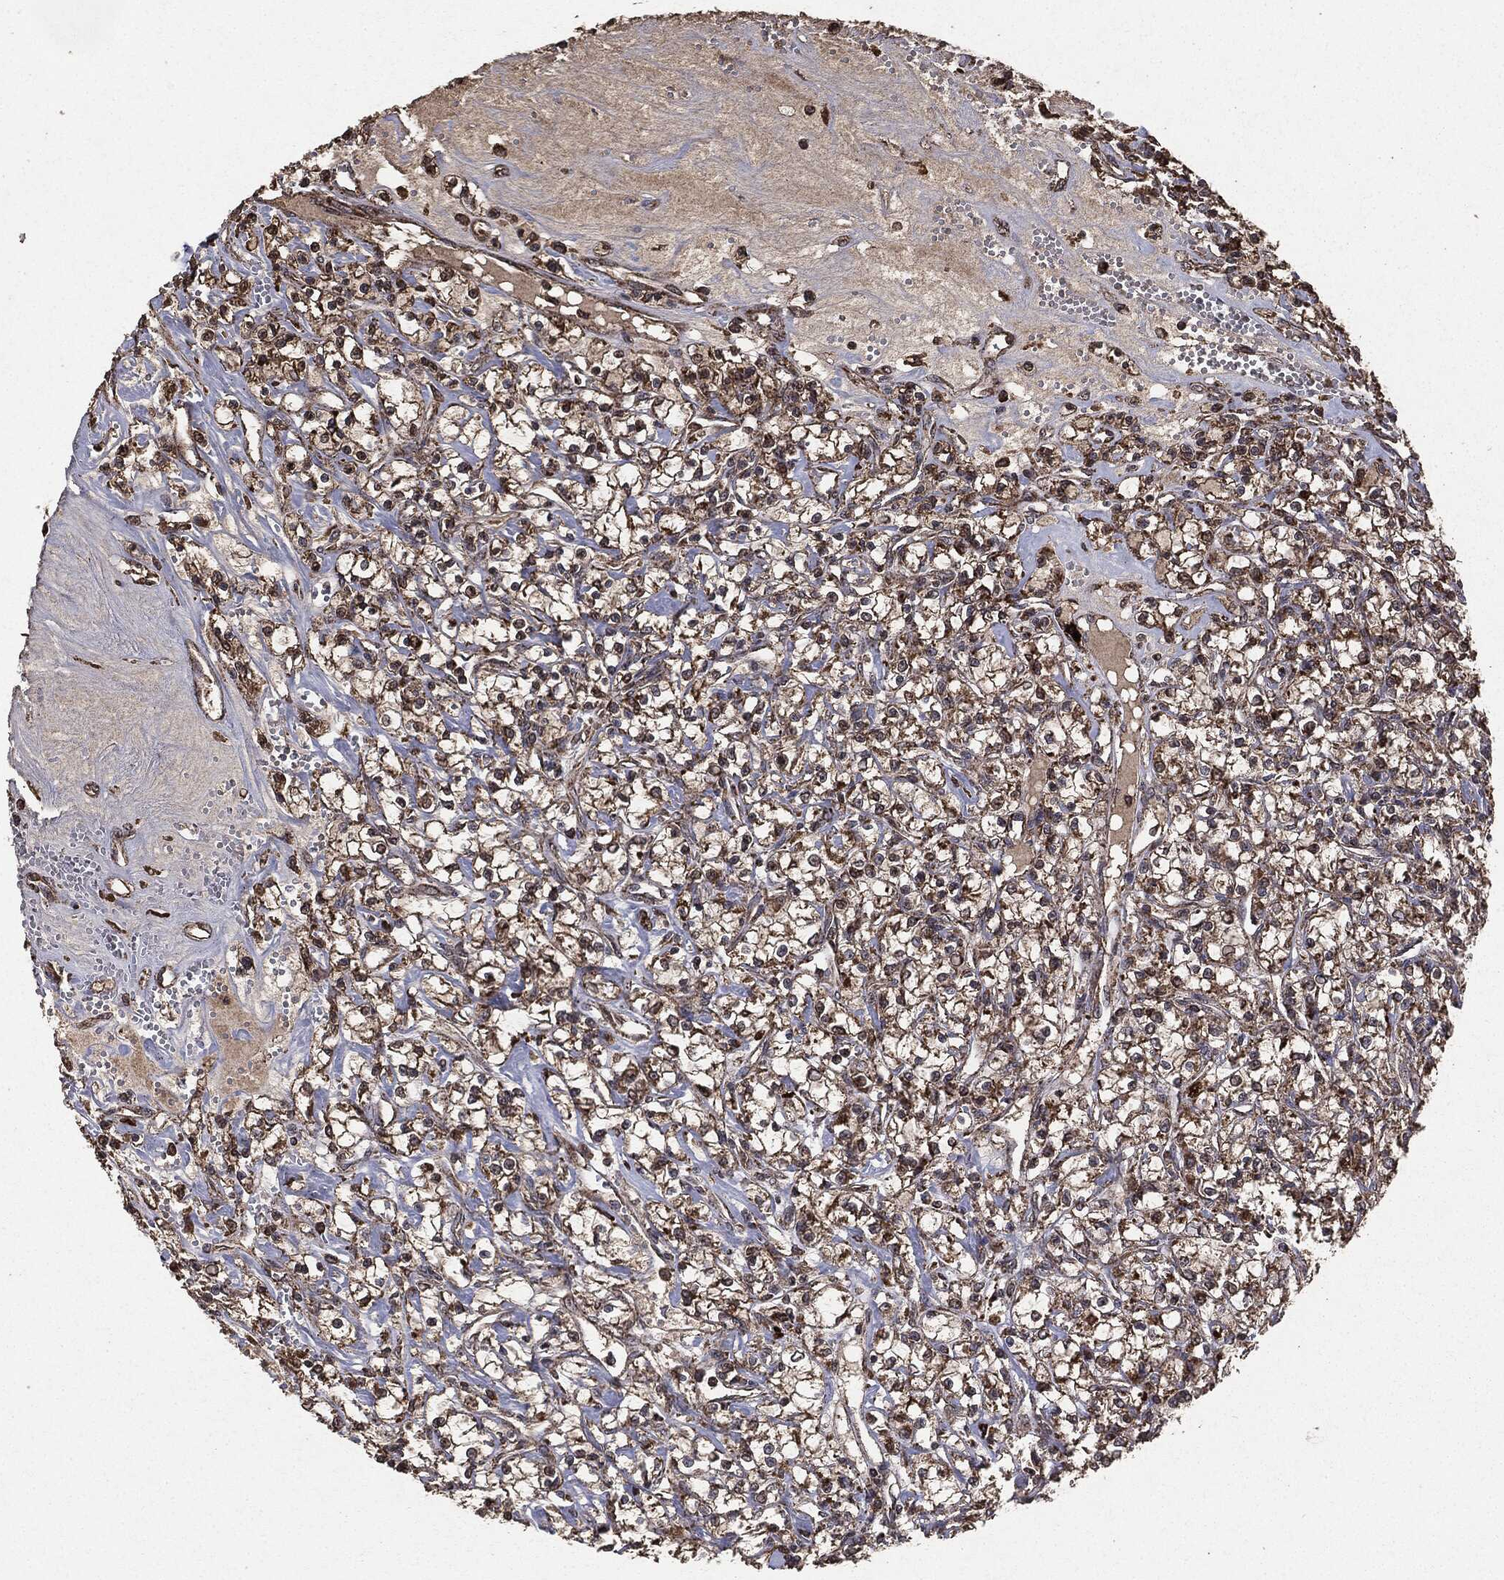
{"staining": {"intensity": "moderate", "quantity": ">75%", "location": "cytoplasmic/membranous"}, "tissue": "renal cancer", "cell_type": "Tumor cells", "image_type": "cancer", "snomed": [{"axis": "morphology", "description": "Adenocarcinoma, NOS"}, {"axis": "topography", "description": "Kidney"}], "caption": "High-magnification brightfield microscopy of renal cancer (adenocarcinoma) stained with DAB (brown) and counterstained with hematoxylin (blue). tumor cells exhibit moderate cytoplasmic/membranous positivity is seen in about>75% of cells. (DAB (3,3'-diaminobenzidine) IHC, brown staining for protein, blue staining for nuclei).", "gene": "MTOR", "patient": {"sex": "female", "age": 59}}